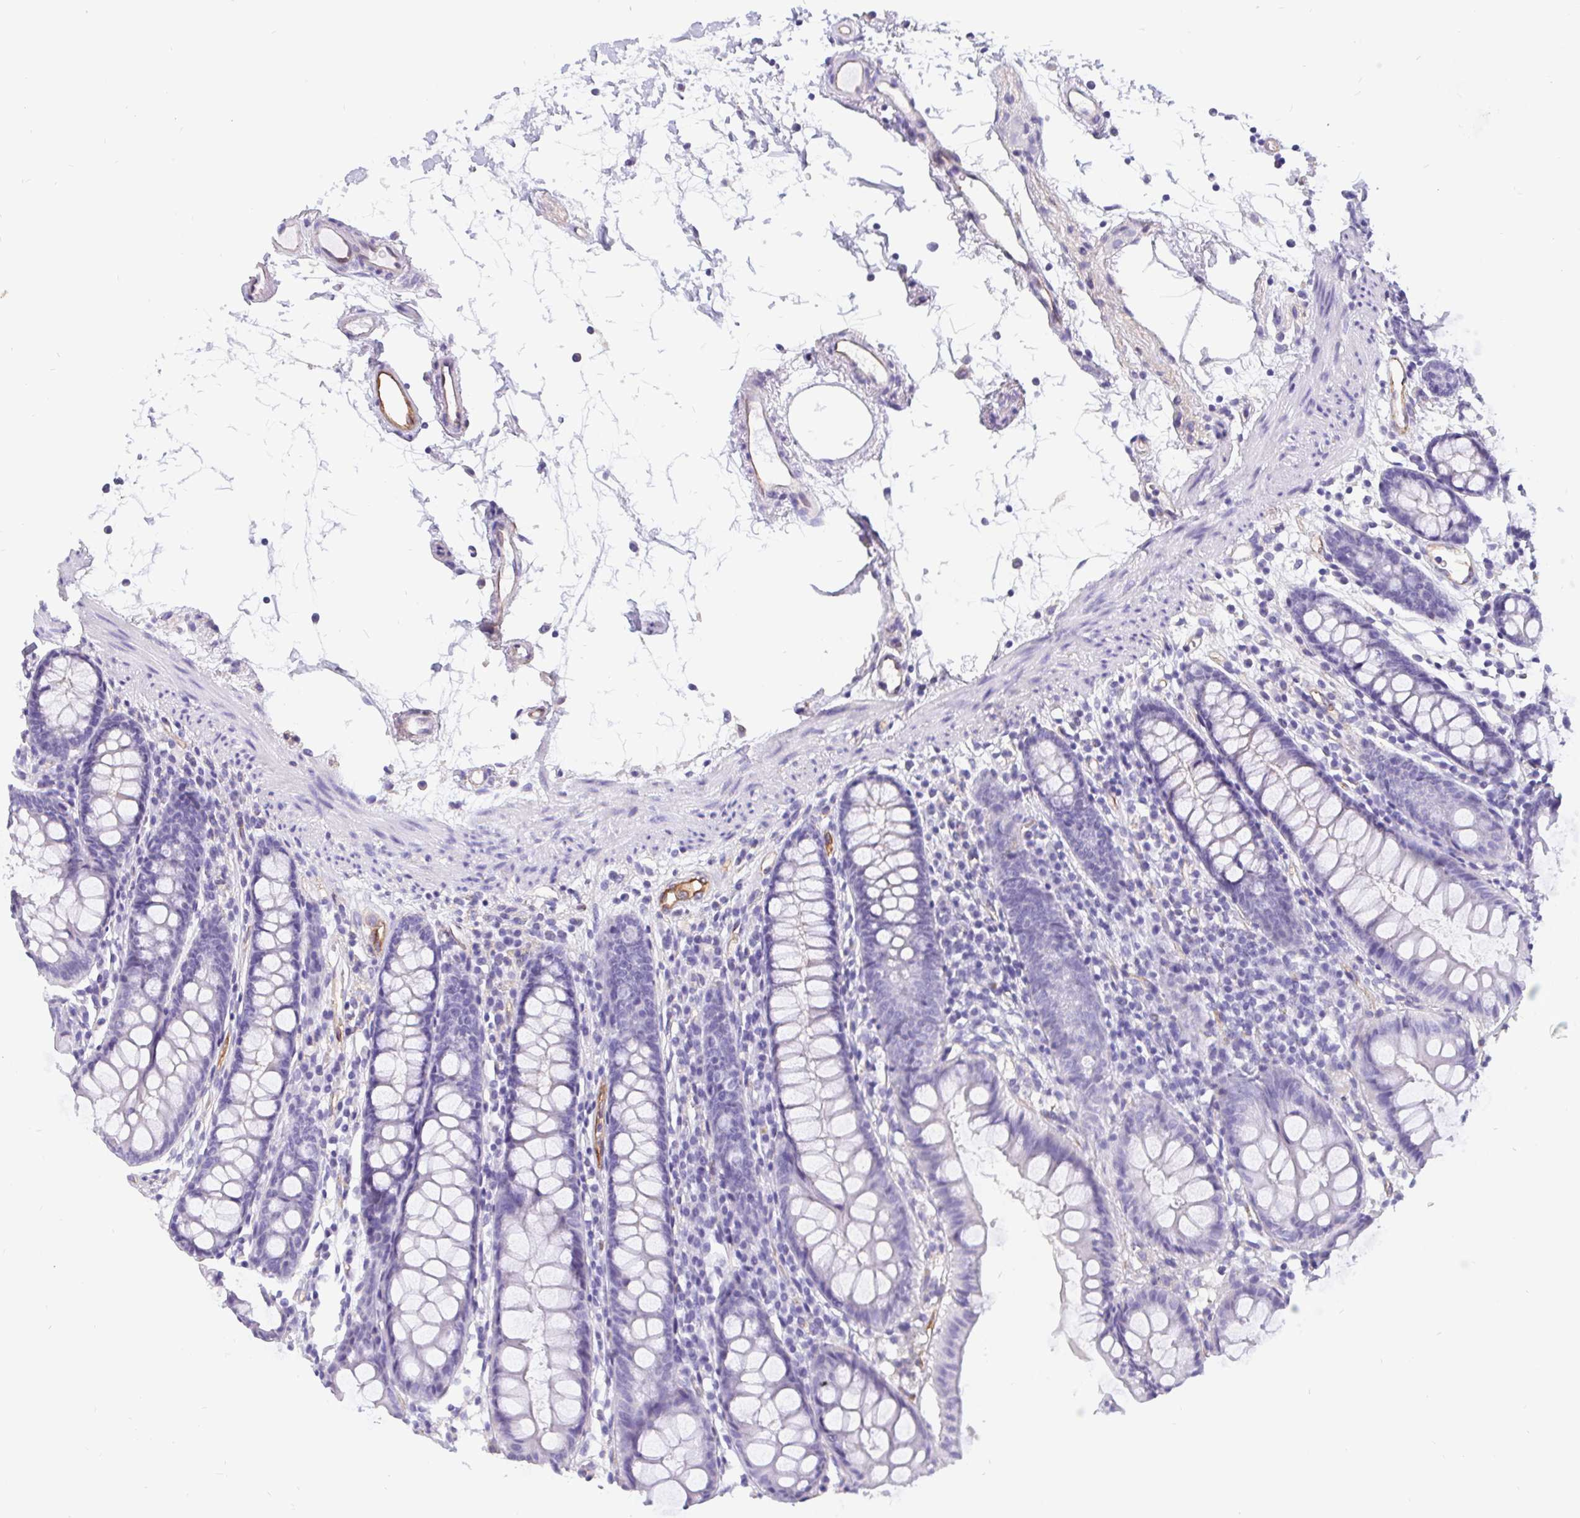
{"staining": {"intensity": "moderate", "quantity": "25%-75%", "location": "cytoplasmic/membranous"}, "tissue": "colon", "cell_type": "Endothelial cells", "image_type": "normal", "snomed": [{"axis": "morphology", "description": "Normal tissue, NOS"}, {"axis": "topography", "description": "Colon"}], "caption": "Immunohistochemistry (IHC) of normal human colon reveals medium levels of moderate cytoplasmic/membranous positivity in about 25%-75% of endothelial cells.", "gene": "LIMCH1", "patient": {"sex": "female", "age": 84}}